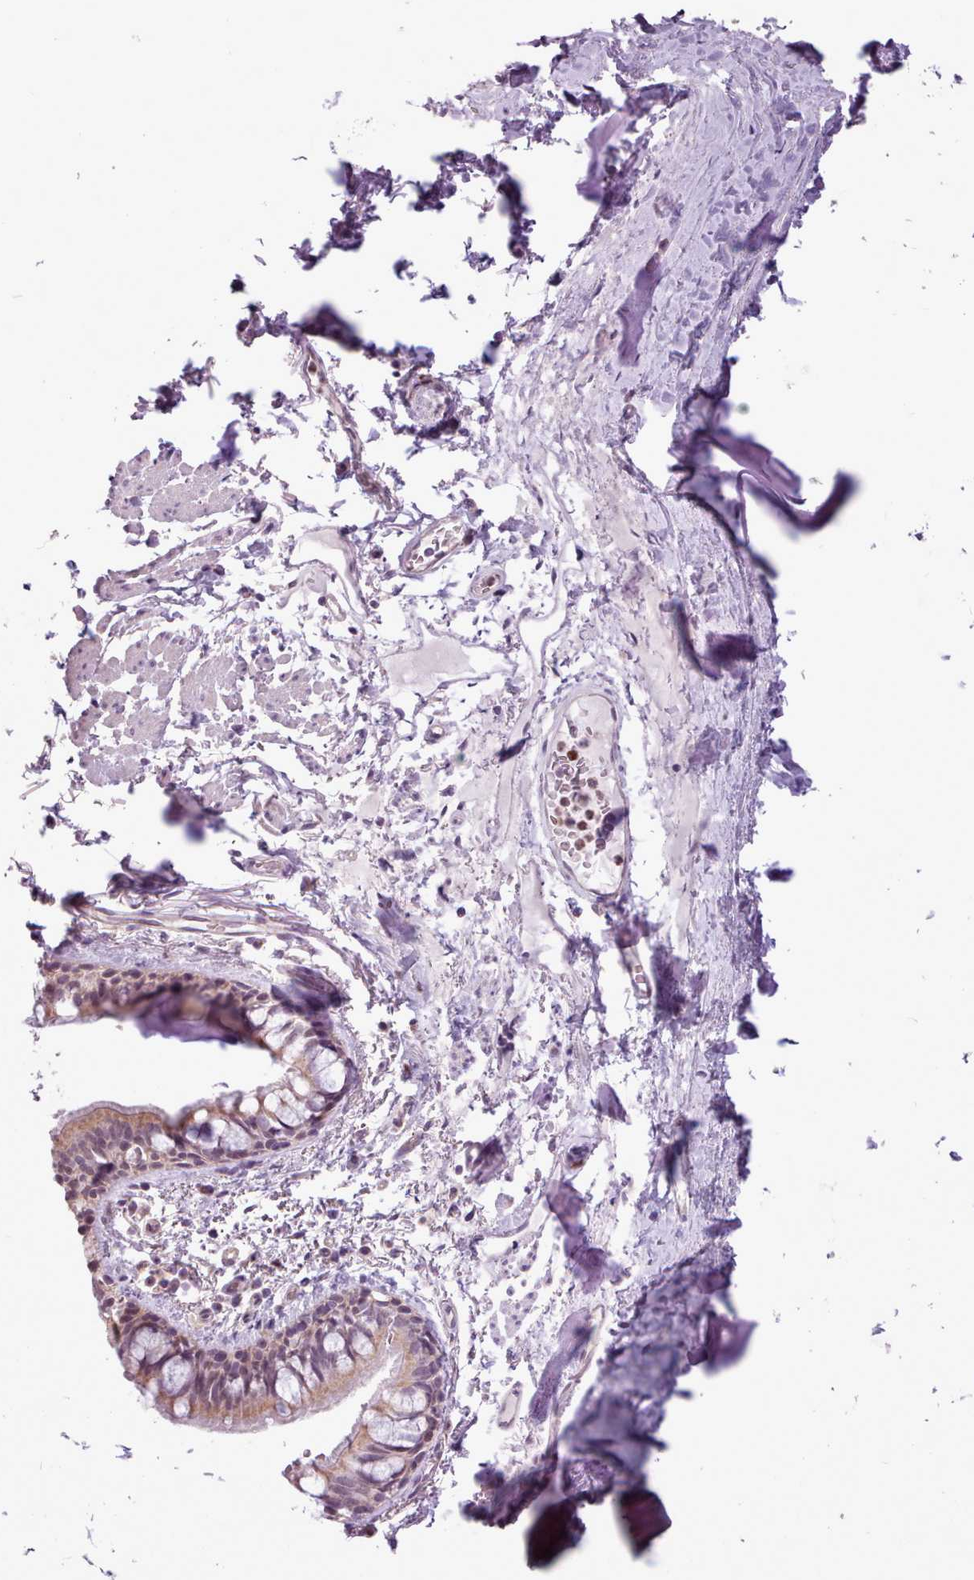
{"staining": {"intensity": "moderate", "quantity": "25%-75%", "location": "cytoplasmic/membranous,nuclear"}, "tissue": "bronchus", "cell_type": "Respiratory epithelial cells", "image_type": "normal", "snomed": [{"axis": "morphology", "description": "Normal tissue, NOS"}, {"axis": "topography", "description": "Bronchus"}], "caption": "Protein staining displays moderate cytoplasmic/membranous,nuclear staining in about 25%-75% of respiratory epithelial cells in normal bronchus.", "gene": "SLURP1", "patient": {"sex": "male", "age": 70}}